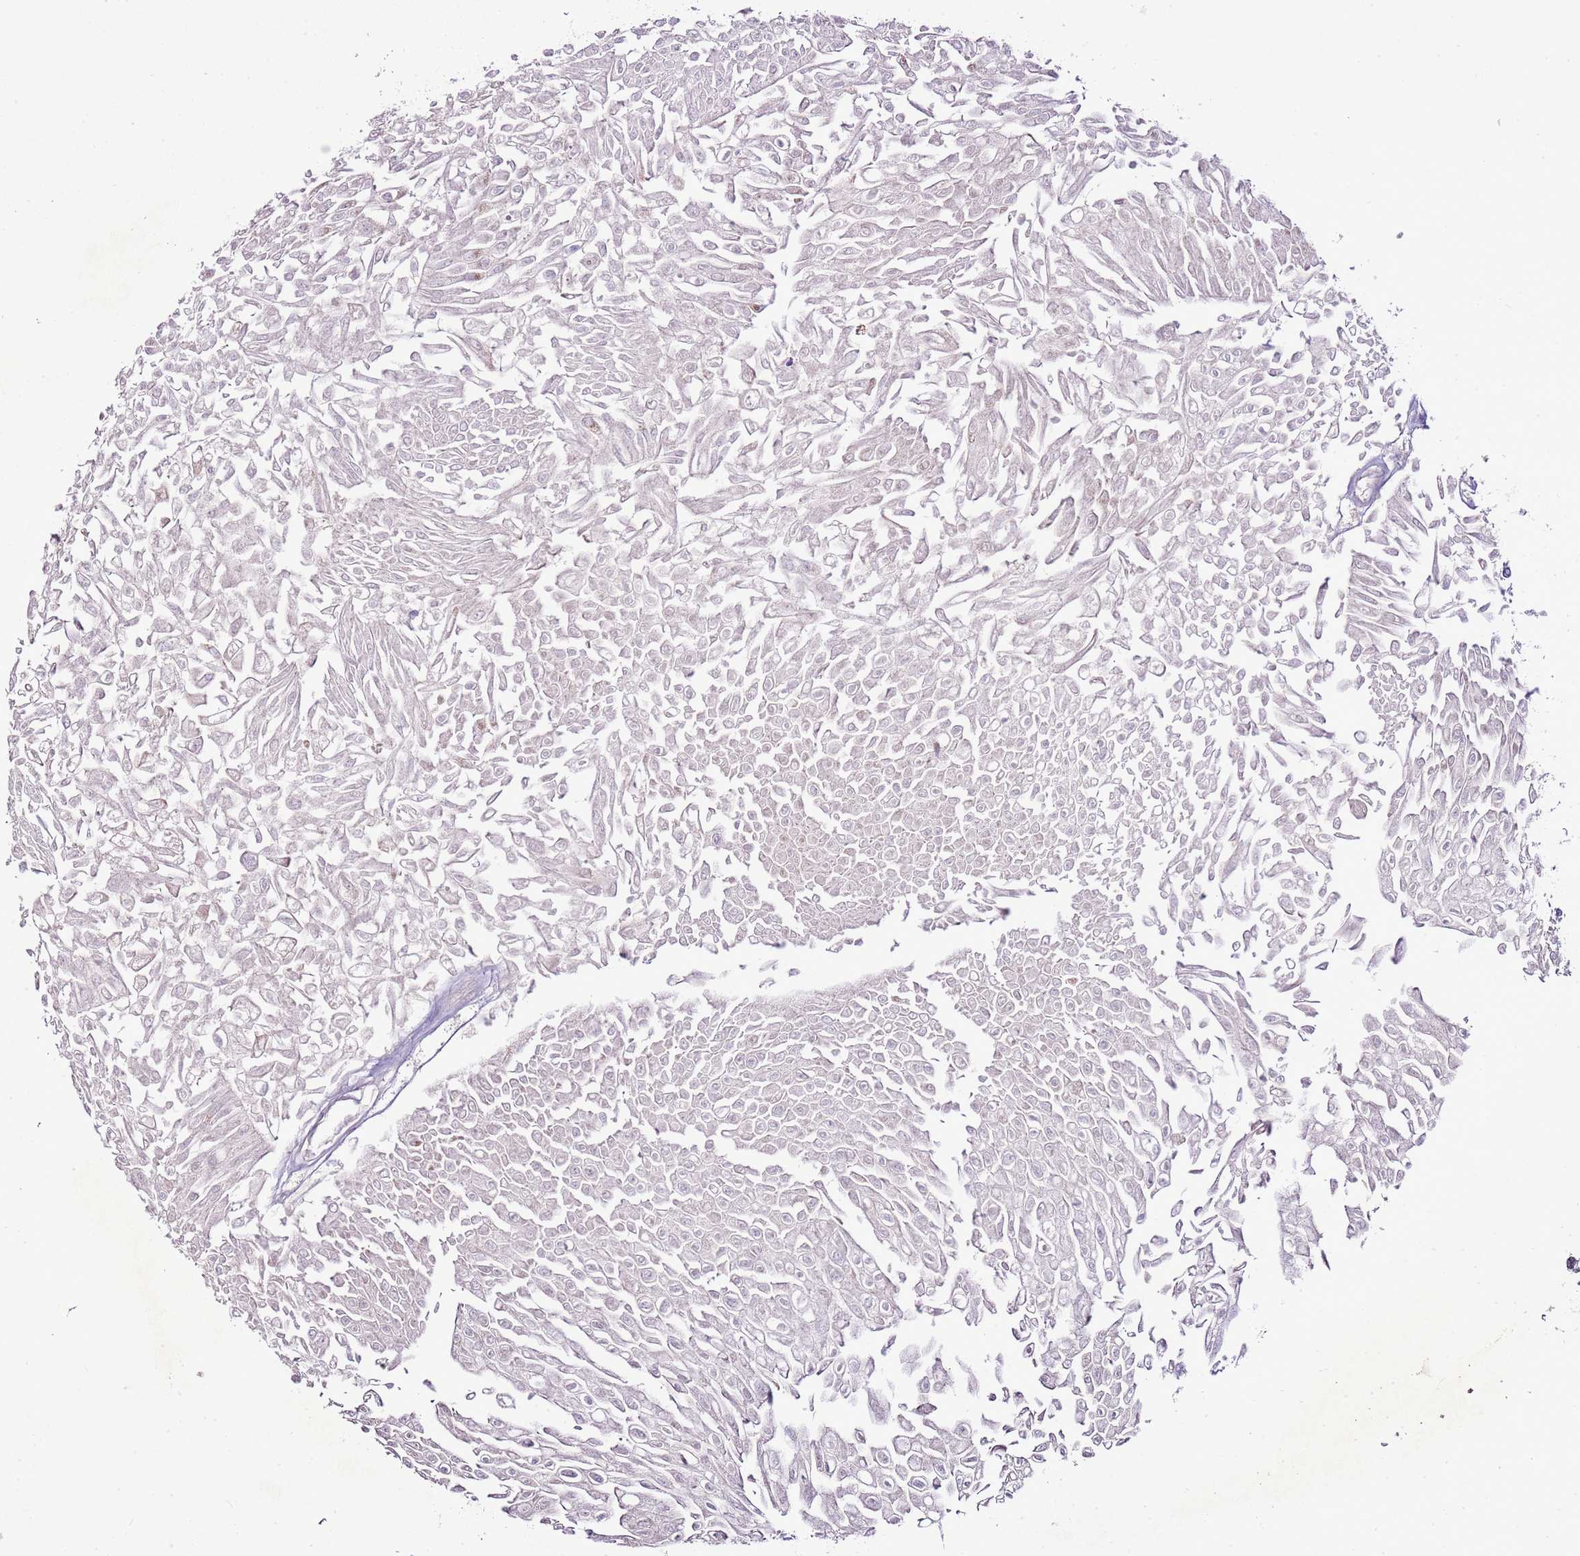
{"staining": {"intensity": "negative", "quantity": "none", "location": "none"}, "tissue": "urothelial cancer", "cell_type": "Tumor cells", "image_type": "cancer", "snomed": [{"axis": "morphology", "description": "Urothelial carcinoma, Low grade"}, {"axis": "topography", "description": "Urinary bladder"}], "caption": "An image of urothelial cancer stained for a protein reveals no brown staining in tumor cells.", "gene": "CMKLR1", "patient": {"sex": "male", "age": 67}}